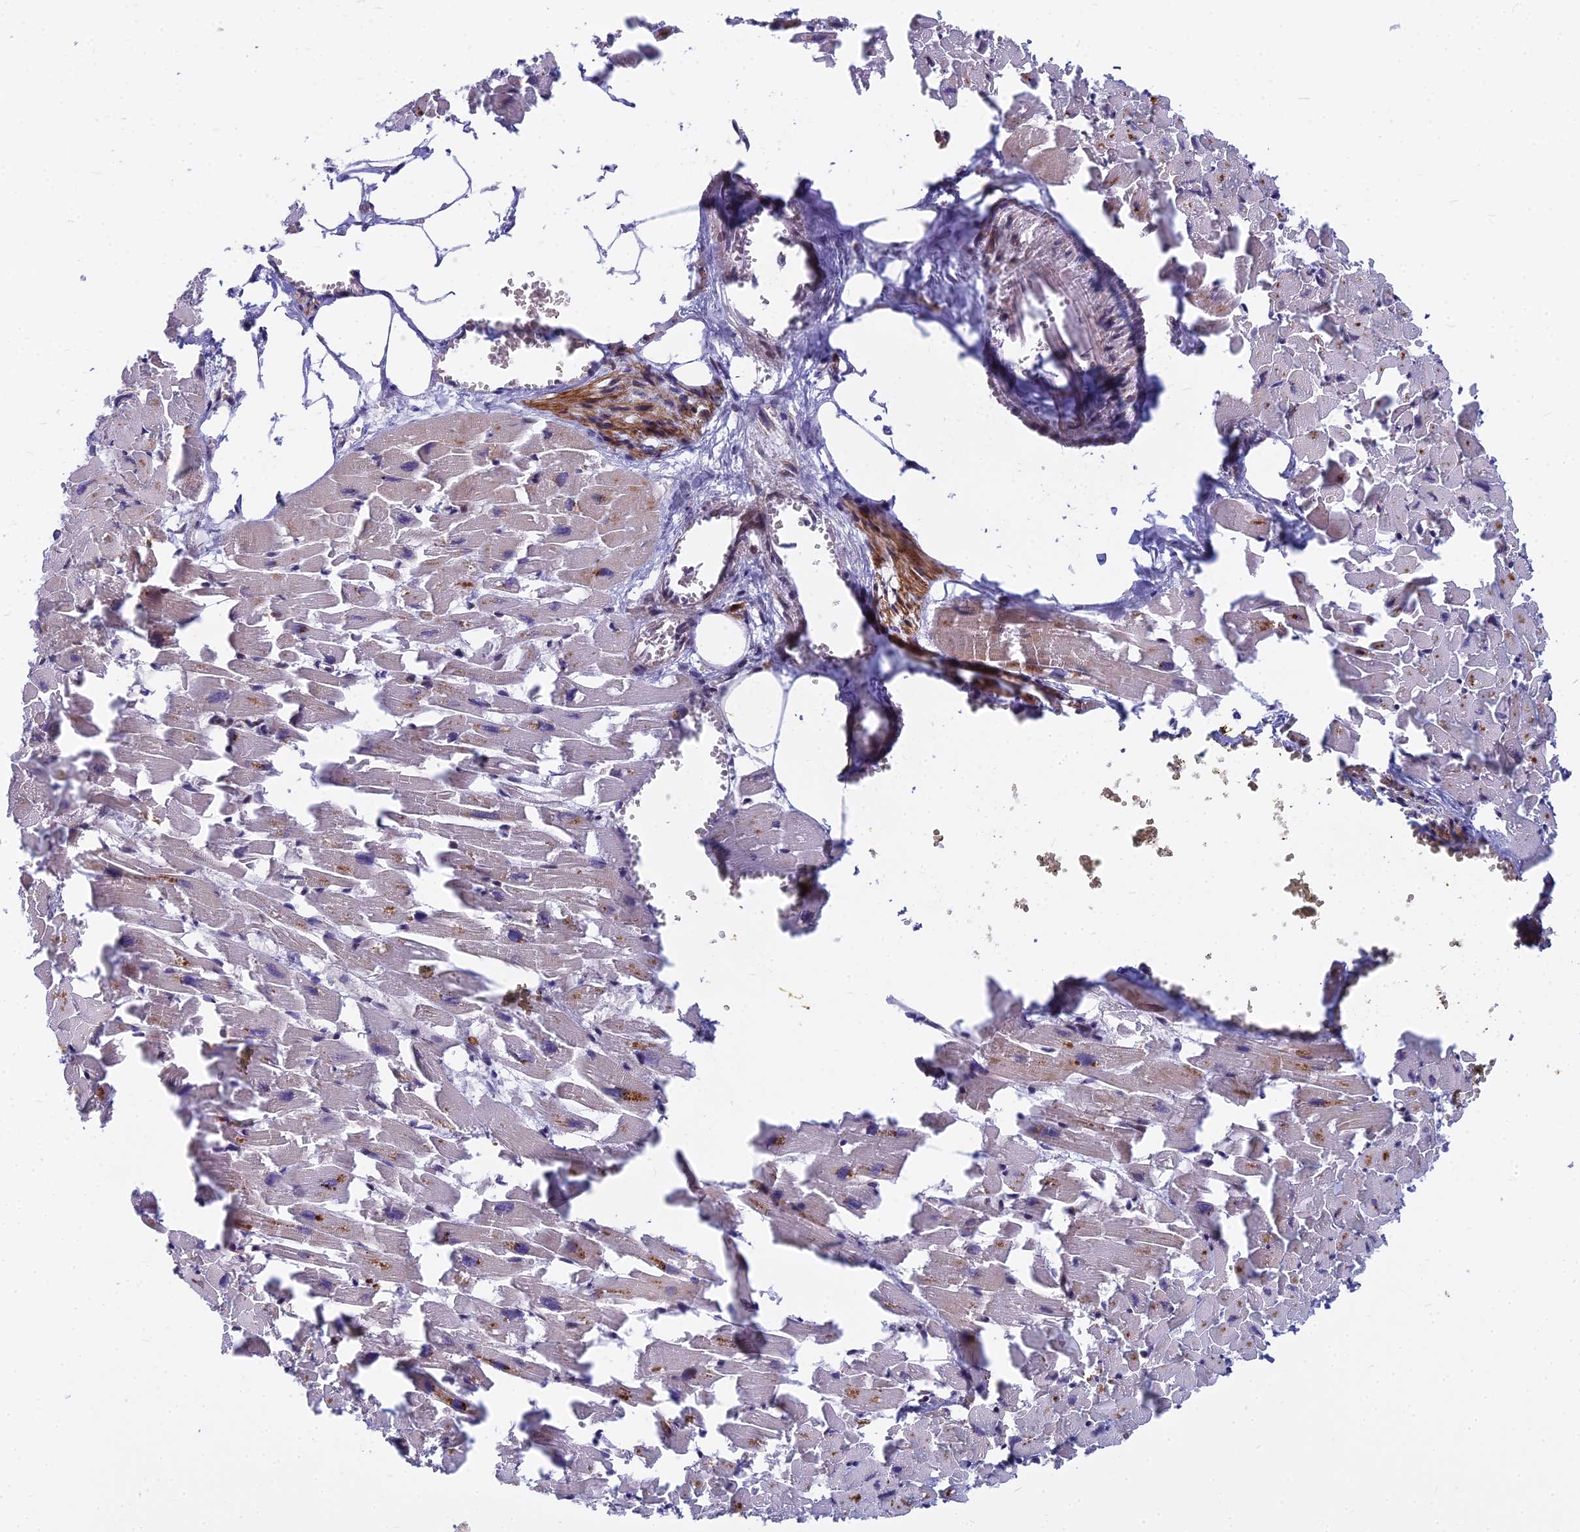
{"staining": {"intensity": "moderate", "quantity": "25%-75%", "location": "cytoplasmic/membranous,nuclear"}, "tissue": "heart muscle", "cell_type": "Cardiomyocytes", "image_type": "normal", "snomed": [{"axis": "morphology", "description": "Normal tissue, NOS"}, {"axis": "topography", "description": "Heart"}], "caption": "IHC of benign human heart muscle displays medium levels of moderate cytoplasmic/membranous,nuclear positivity in approximately 25%-75% of cardiomyocytes. Using DAB (3,3'-diaminobenzidine) (brown) and hematoxylin (blue) stains, captured at high magnification using brightfield microscopy.", "gene": "COMMD2", "patient": {"sex": "female", "age": 64}}